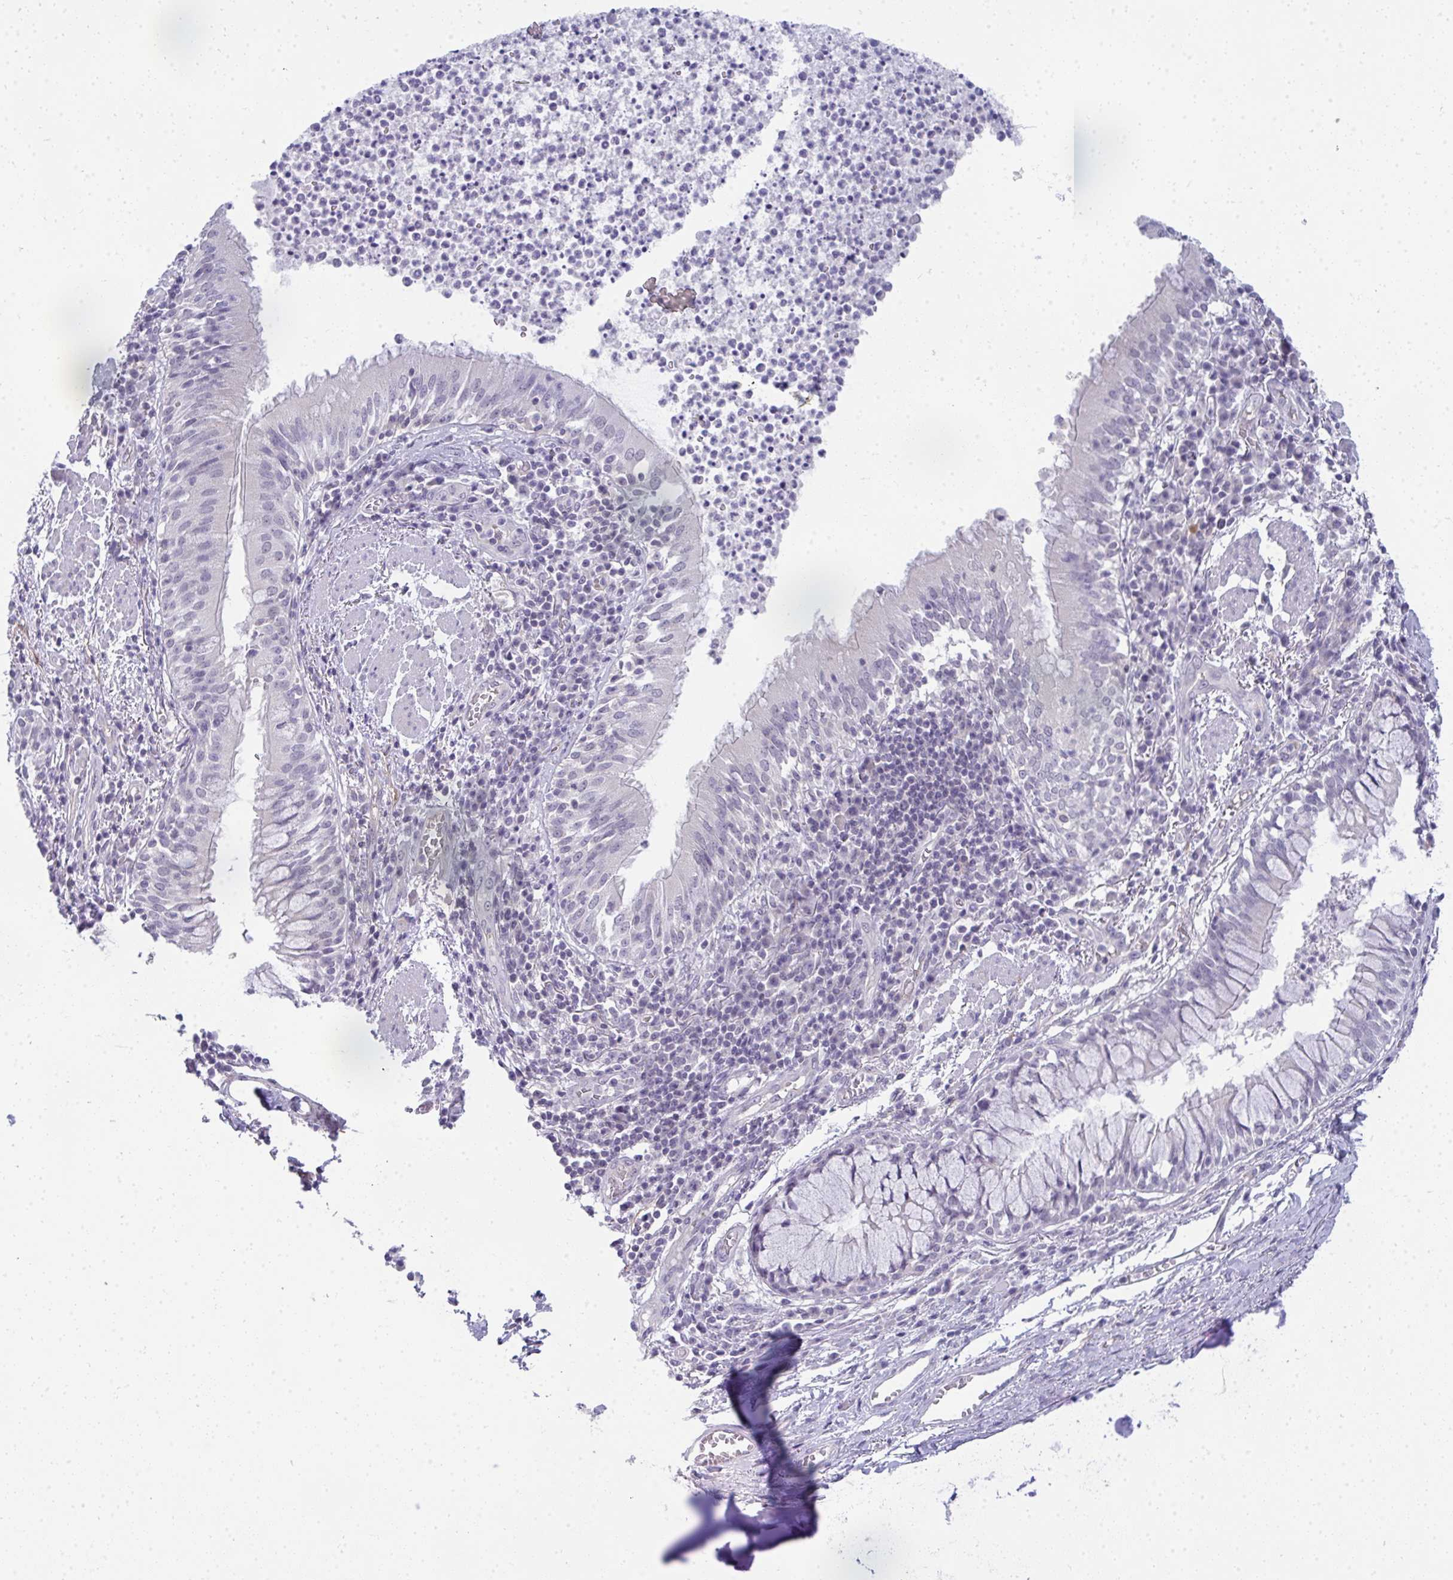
{"staining": {"intensity": "negative", "quantity": "none", "location": "none"}, "tissue": "bronchus", "cell_type": "Respiratory epithelial cells", "image_type": "normal", "snomed": [{"axis": "morphology", "description": "Normal tissue, NOS"}, {"axis": "topography", "description": "Lymph node"}, {"axis": "topography", "description": "Bronchus"}], "caption": "Bronchus stained for a protein using immunohistochemistry (IHC) exhibits no expression respiratory epithelial cells.", "gene": "TMEM82", "patient": {"sex": "male", "age": 56}}